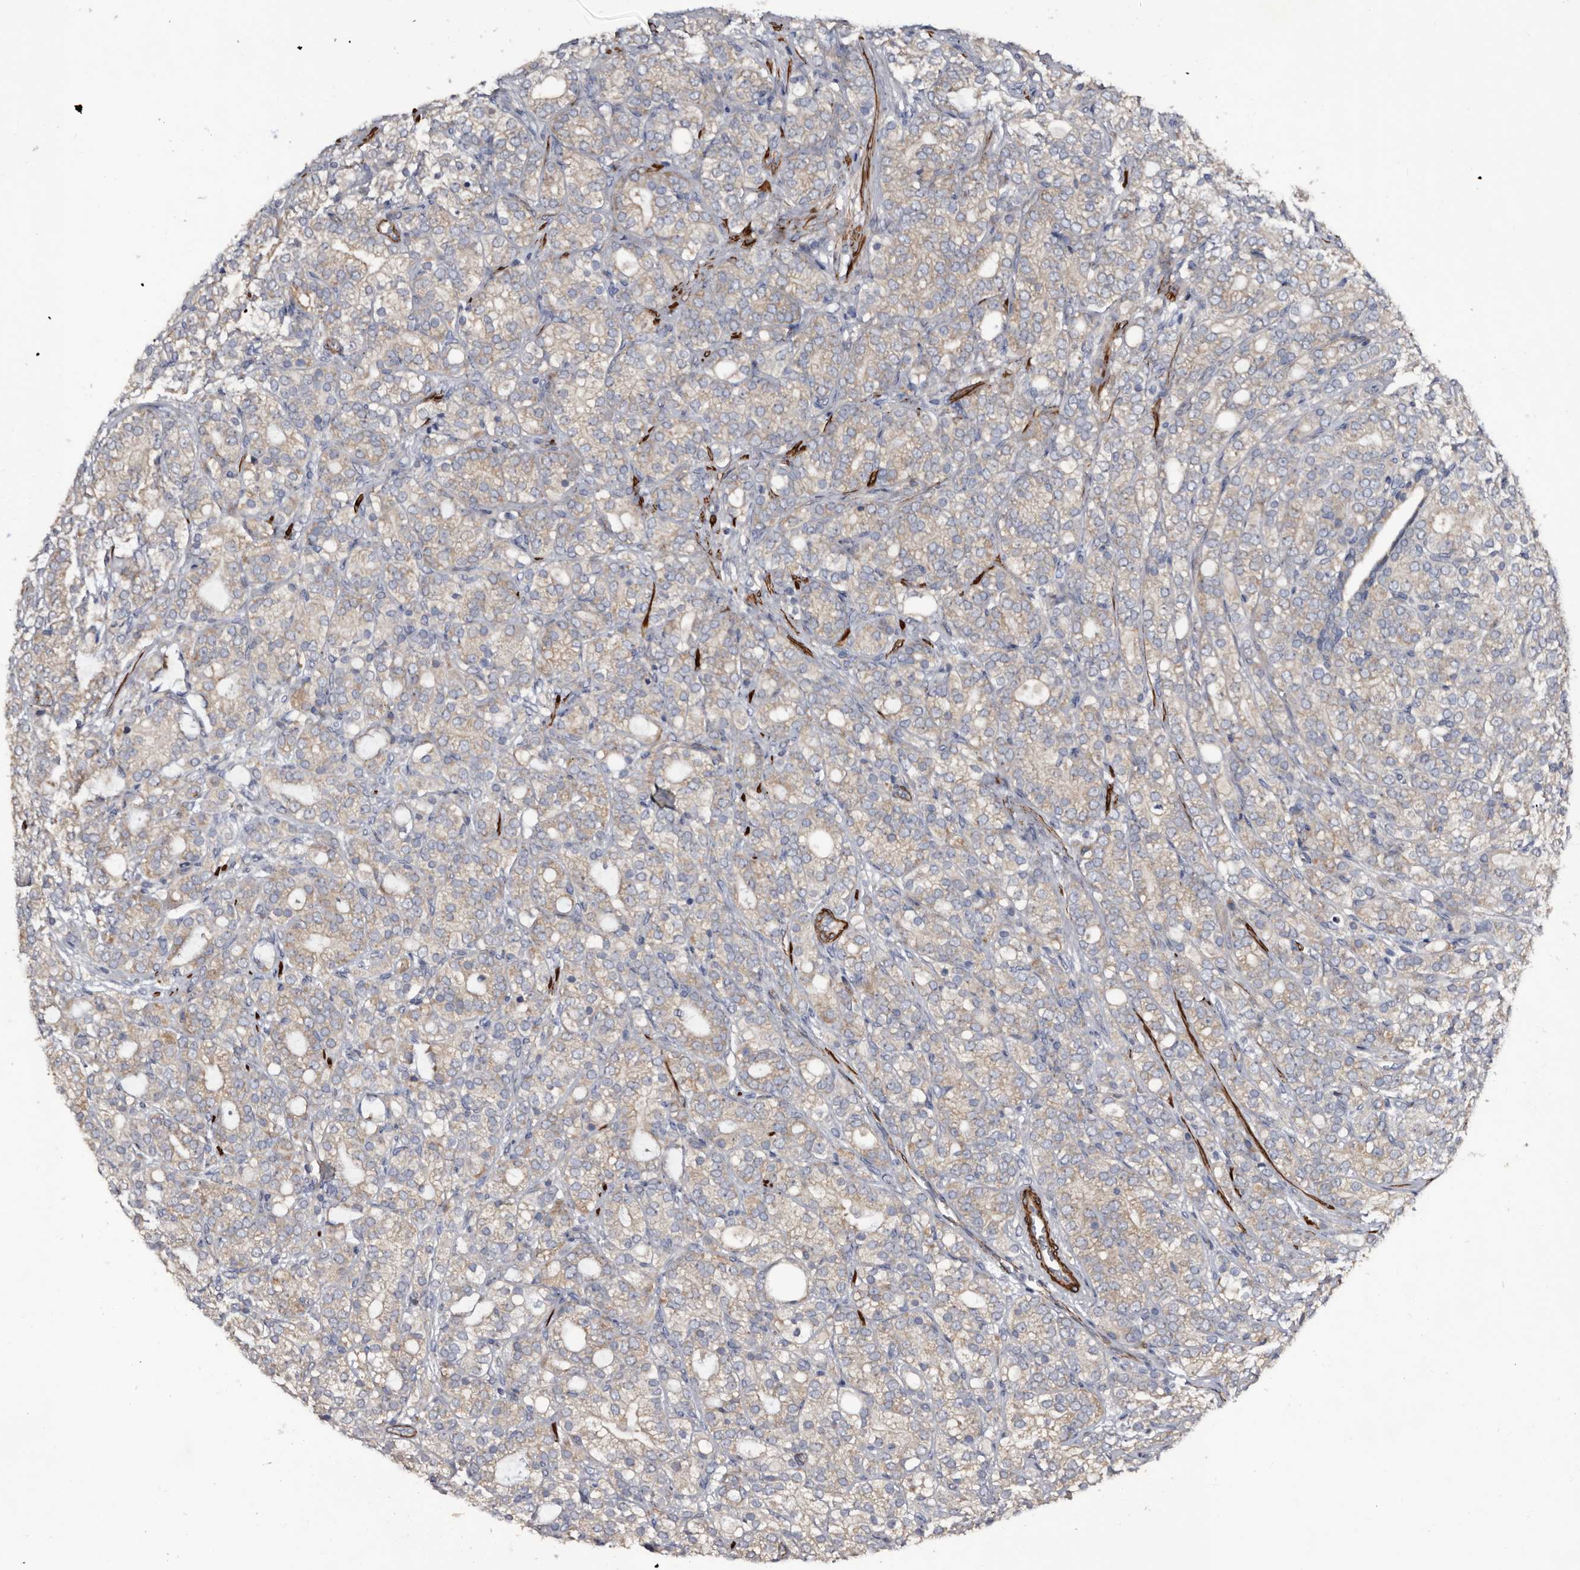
{"staining": {"intensity": "weak", "quantity": "<25%", "location": "cytoplasmic/membranous"}, "tissue": "prostate cancer", "cell_type": "Tumor cells", "image_type": "cancer", "snomed": [{"axis": "morphology", "description": "Adenocarcinoma, High grade"}, {"axis": "topography", "description": "Prostate"}], "caption": "Photomicrograph shows no protein staining in tumor cells of adenocarcinoma (high-grade) (prostate) tissue.", "gene": "IARS1", "patient": {"sex": "male", "age": 57}}